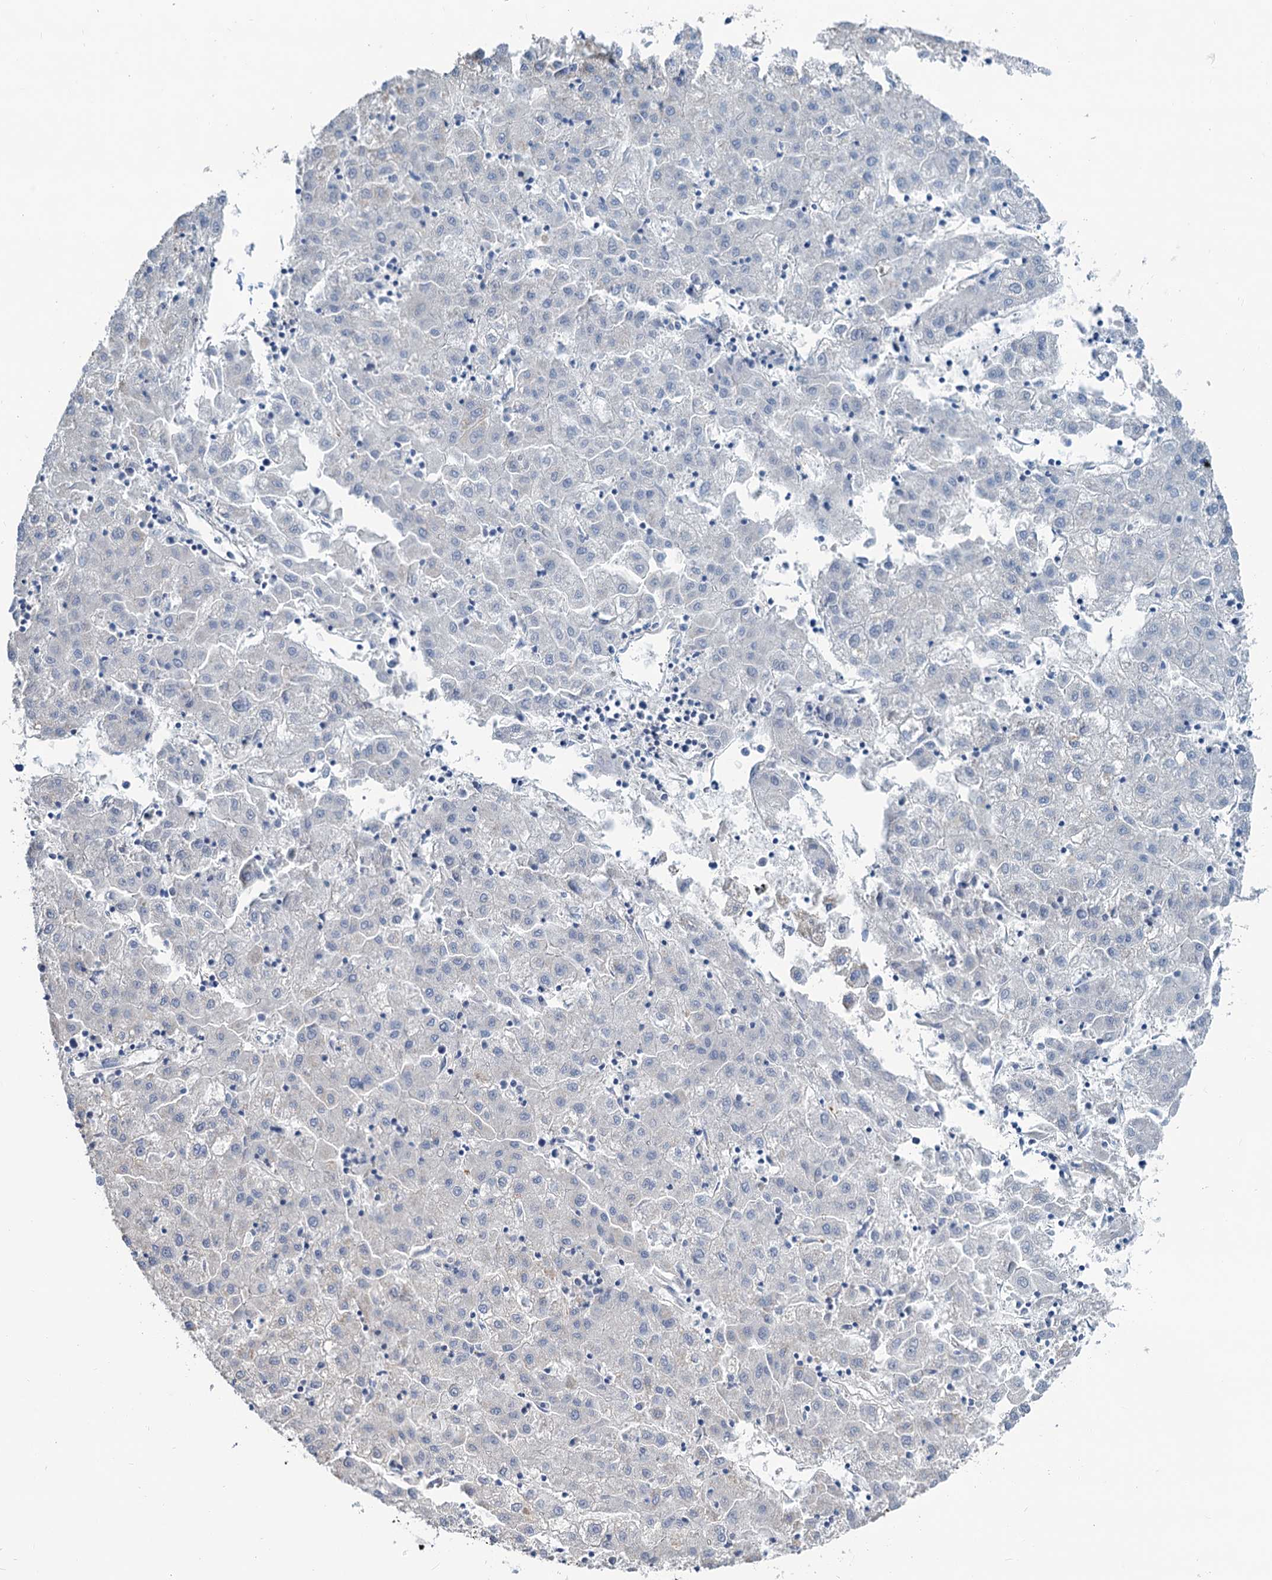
{"staining": {"intensity": "negative", "quantity": "none", "location": "none"}, "tissue": "liver cancer", "cell_type": "Tumor cells", "image_type": "cancer", "snomed": [{"axis": "morphology", "description": "Carcinoma, Hepatocellular, NOS"}, {"axis": "topography", "description": "Liver"}], "caption": "High magnification brightfield microscopy of liver hepatocellular carcinoma stained with DAB (3,3'-diaminobenzidine) (brown) and counterstained with hematoxylin (blue): tumor cells show no significant staining.", "gene": "SLC1A3", "patient": {"sex": "male", "age": 72}}